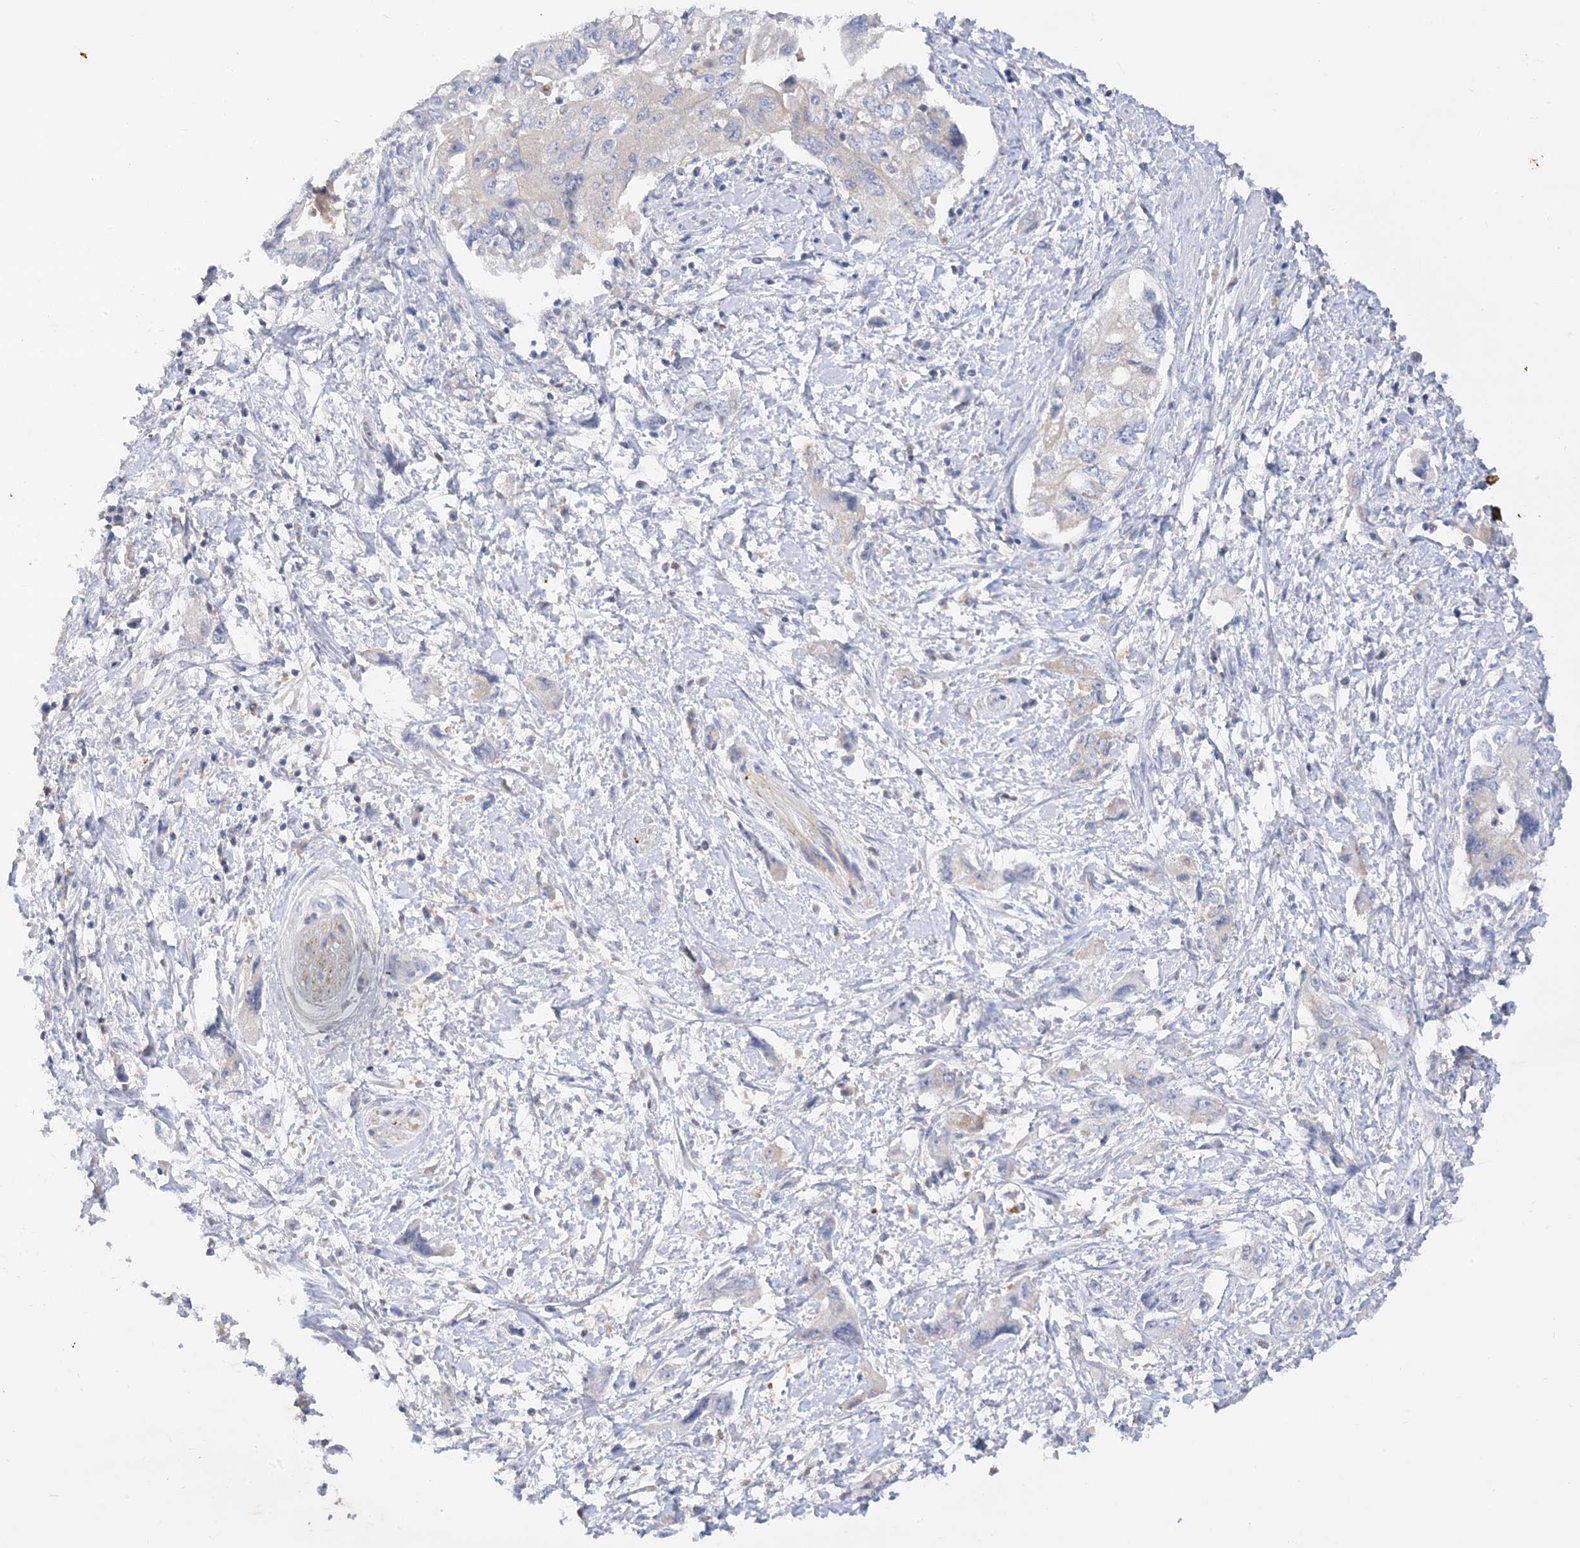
{"staining": {"intensity": "negative", "quantity": "none", "location": "none"}, "tissue": "pancreatic cancer", "cell_type": "Tumor cells", "image_type": "cancer", "snomed": [{"axis": "morphology", "description": "Adenocarcinoma, NOS"}, {"axis": "topography", "description": "Pancreas"}], "caption": "Micrograph shows no significant protein expression in tumor cells of pancreatic cancer (adenocarcinoma).", "gene": "ARV1", "patient": {"sex": "female", "age": 73}}